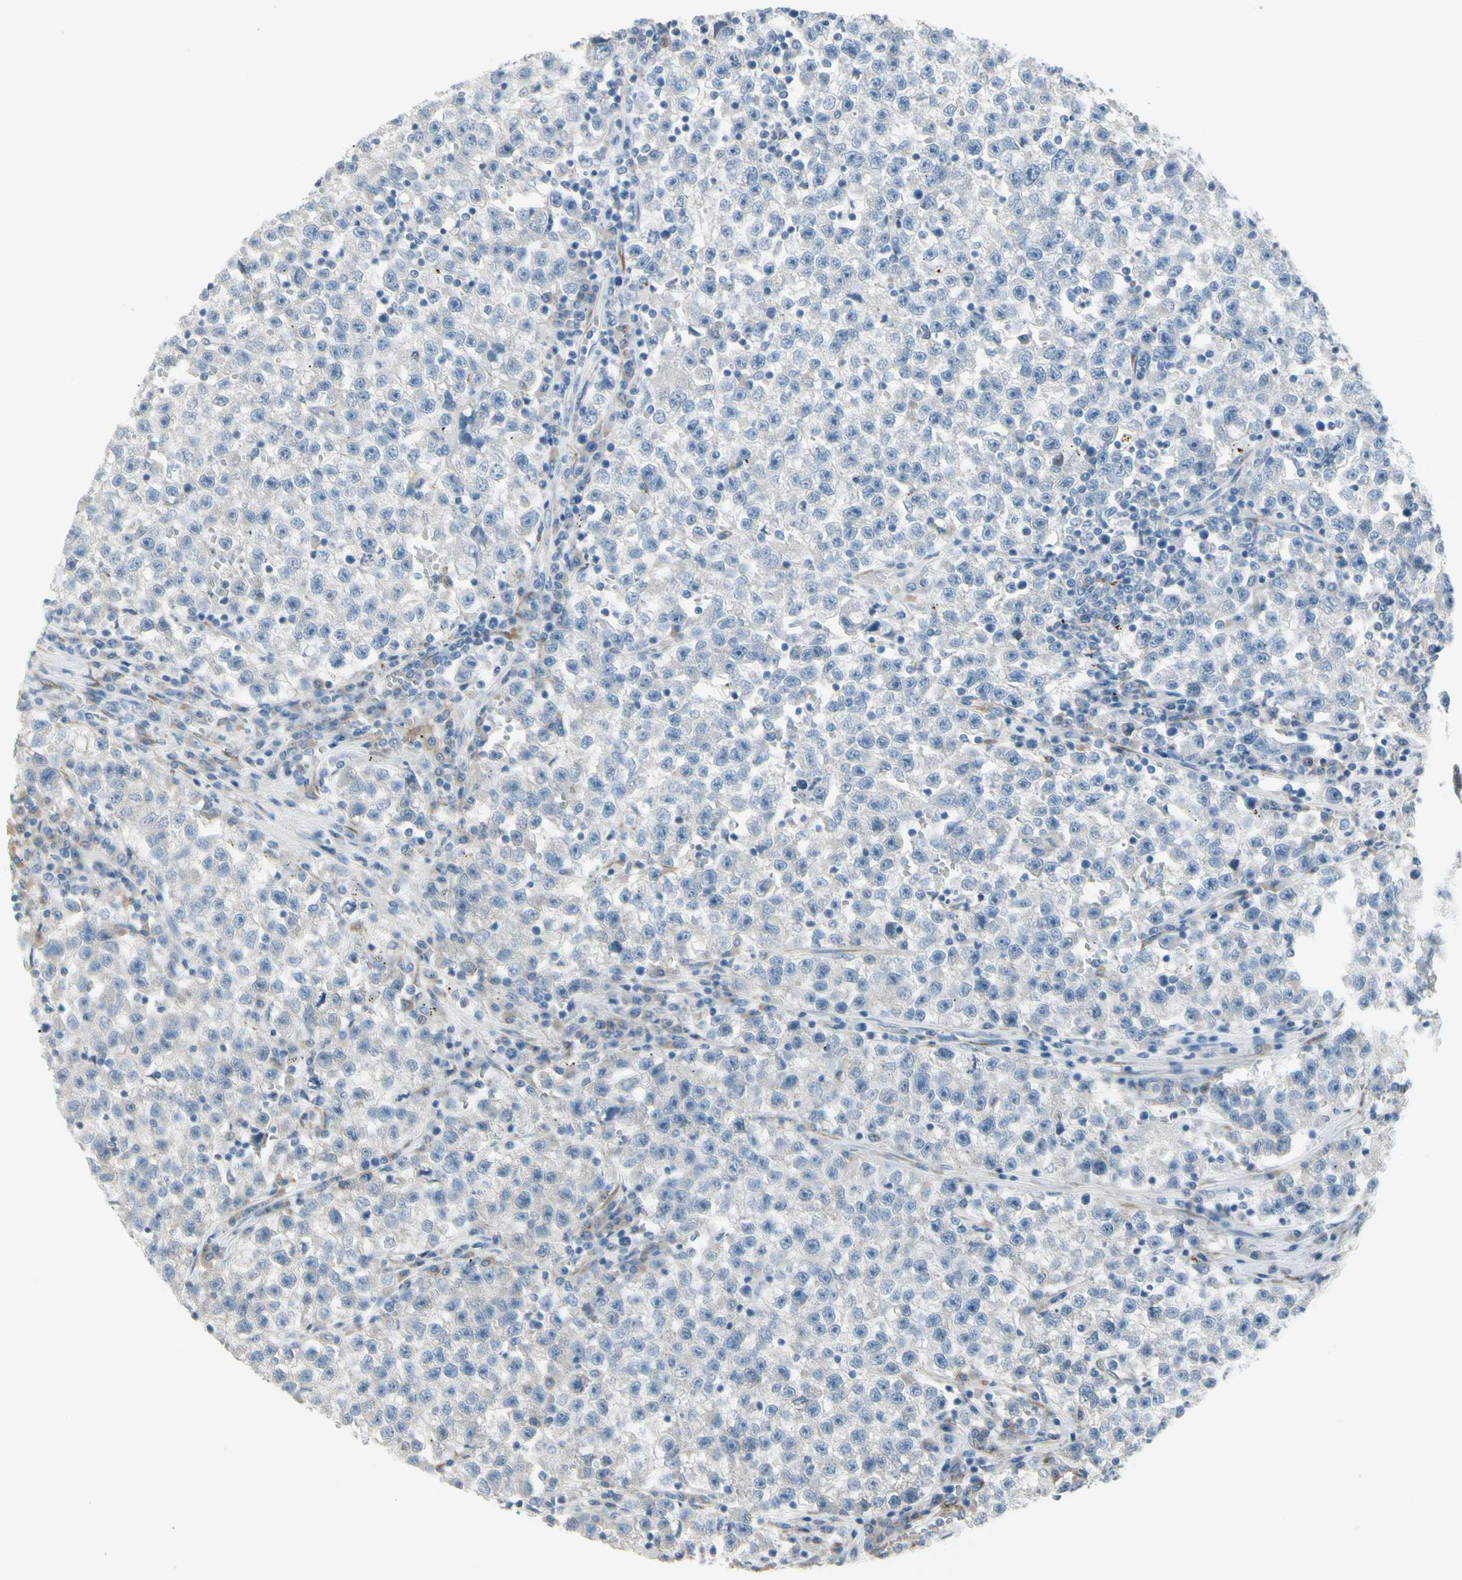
{"staining": {"intensity": "negative", "quantity": "none", "location": "none"}, "tissue": "testis cancer", "cell_type": "Tumor cells", "image_type": "cancer", "snomed": [{"axis": "morphology", "description": "Seminoma, NOS"}, {"axis": "topography", "description": "Testis"}], "caption": "This is an immunohistochemistry photomicrograph of human testis cancer. There is no expression in tumor cells.", "gene": "MAP2", "patient": {"sex": "male", "age": 22}}